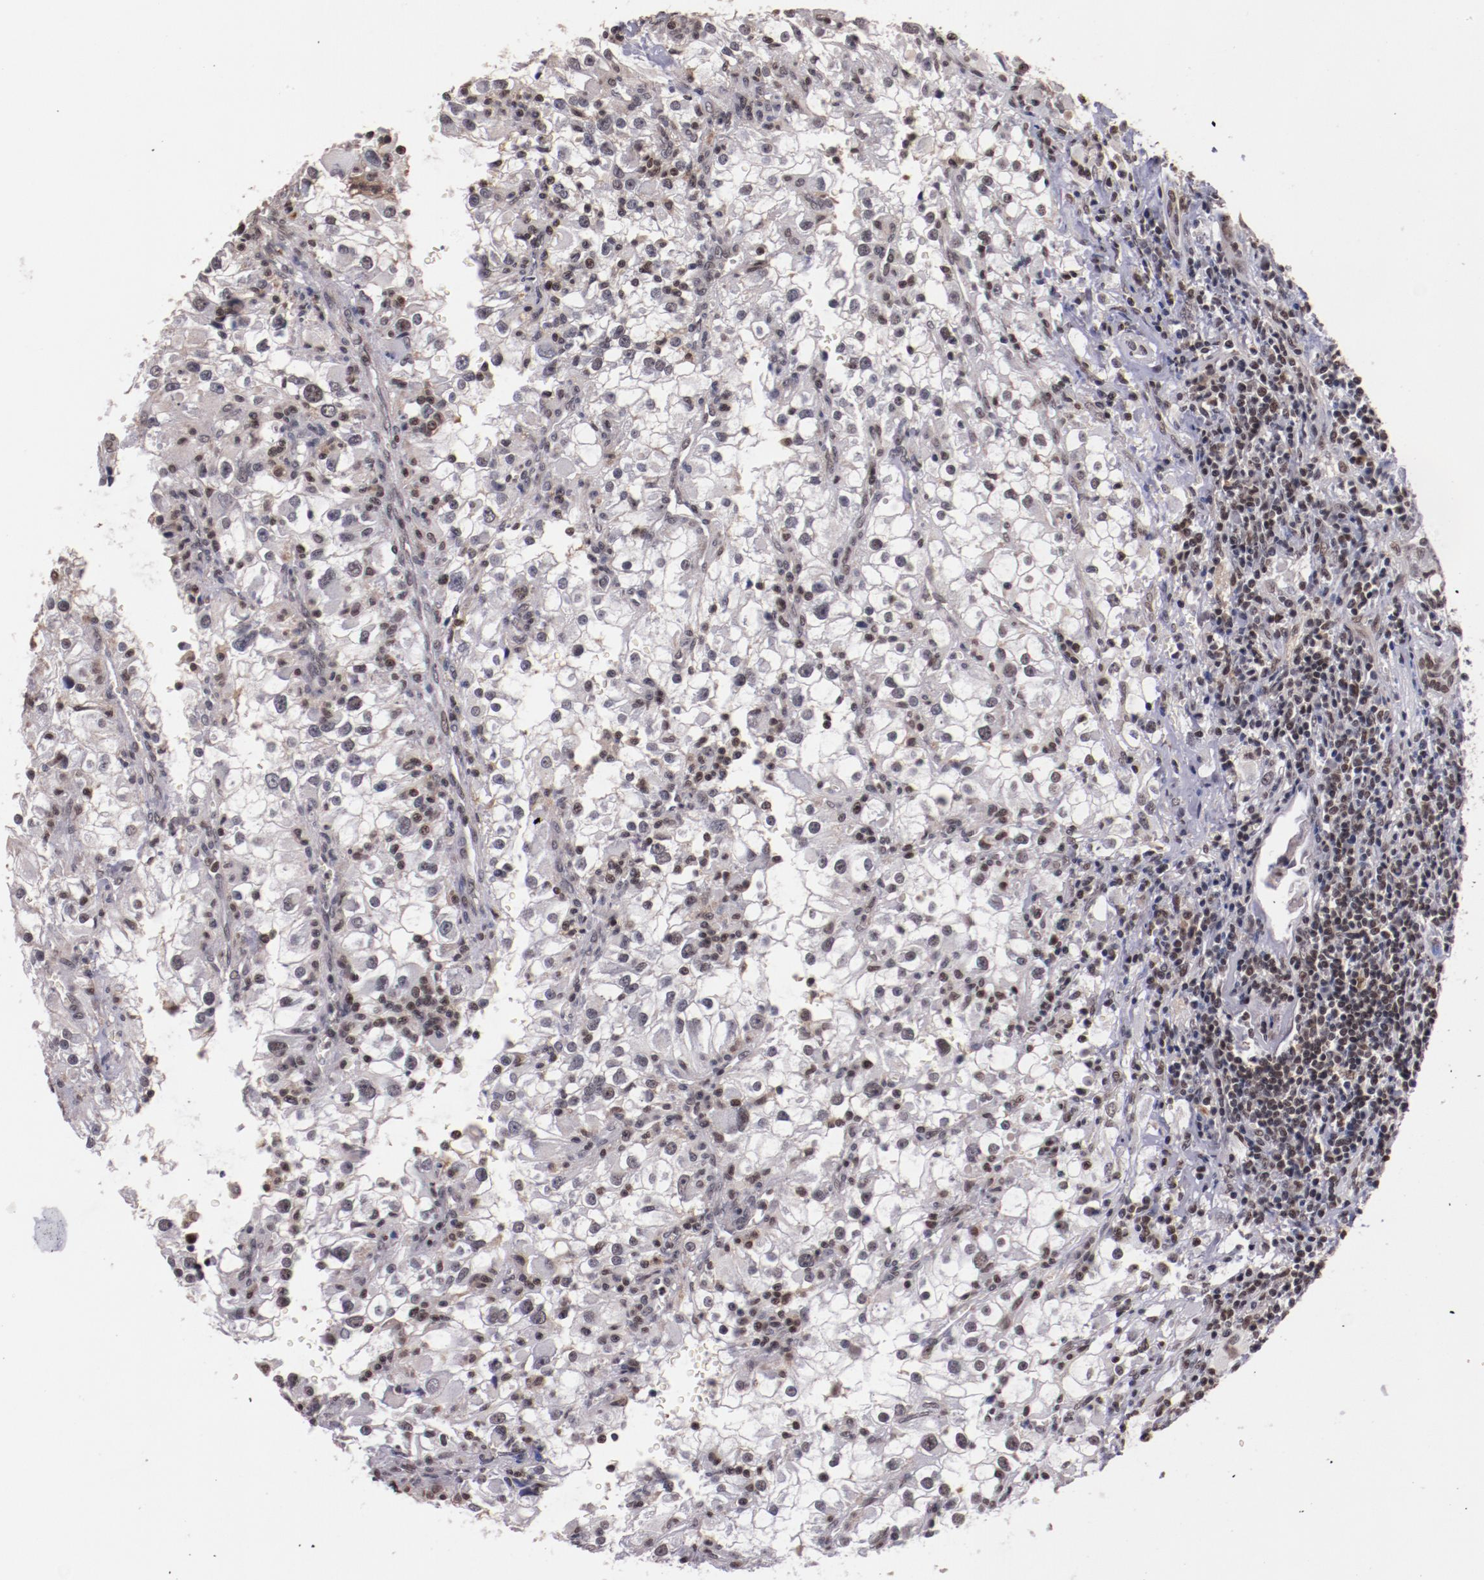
{"staining": {"intensity": "weak", "quantity": "<25%", "location": "nuclear"}, "tissue": "renal cancer", "cell_type": "Tumor cells", "image_type": "cancer", "snomed": [{"axis": "morphology", "description": "Adenocarcinoma, NOS"}, {"axis": "topography", "description": "Kidney"}], "caption": "Image shows no significant protein staining in tumor cells of renal cancer (adenocarcinoma).", "gene": "STAG2", "patient": {"sex": "female", "age": 52}}